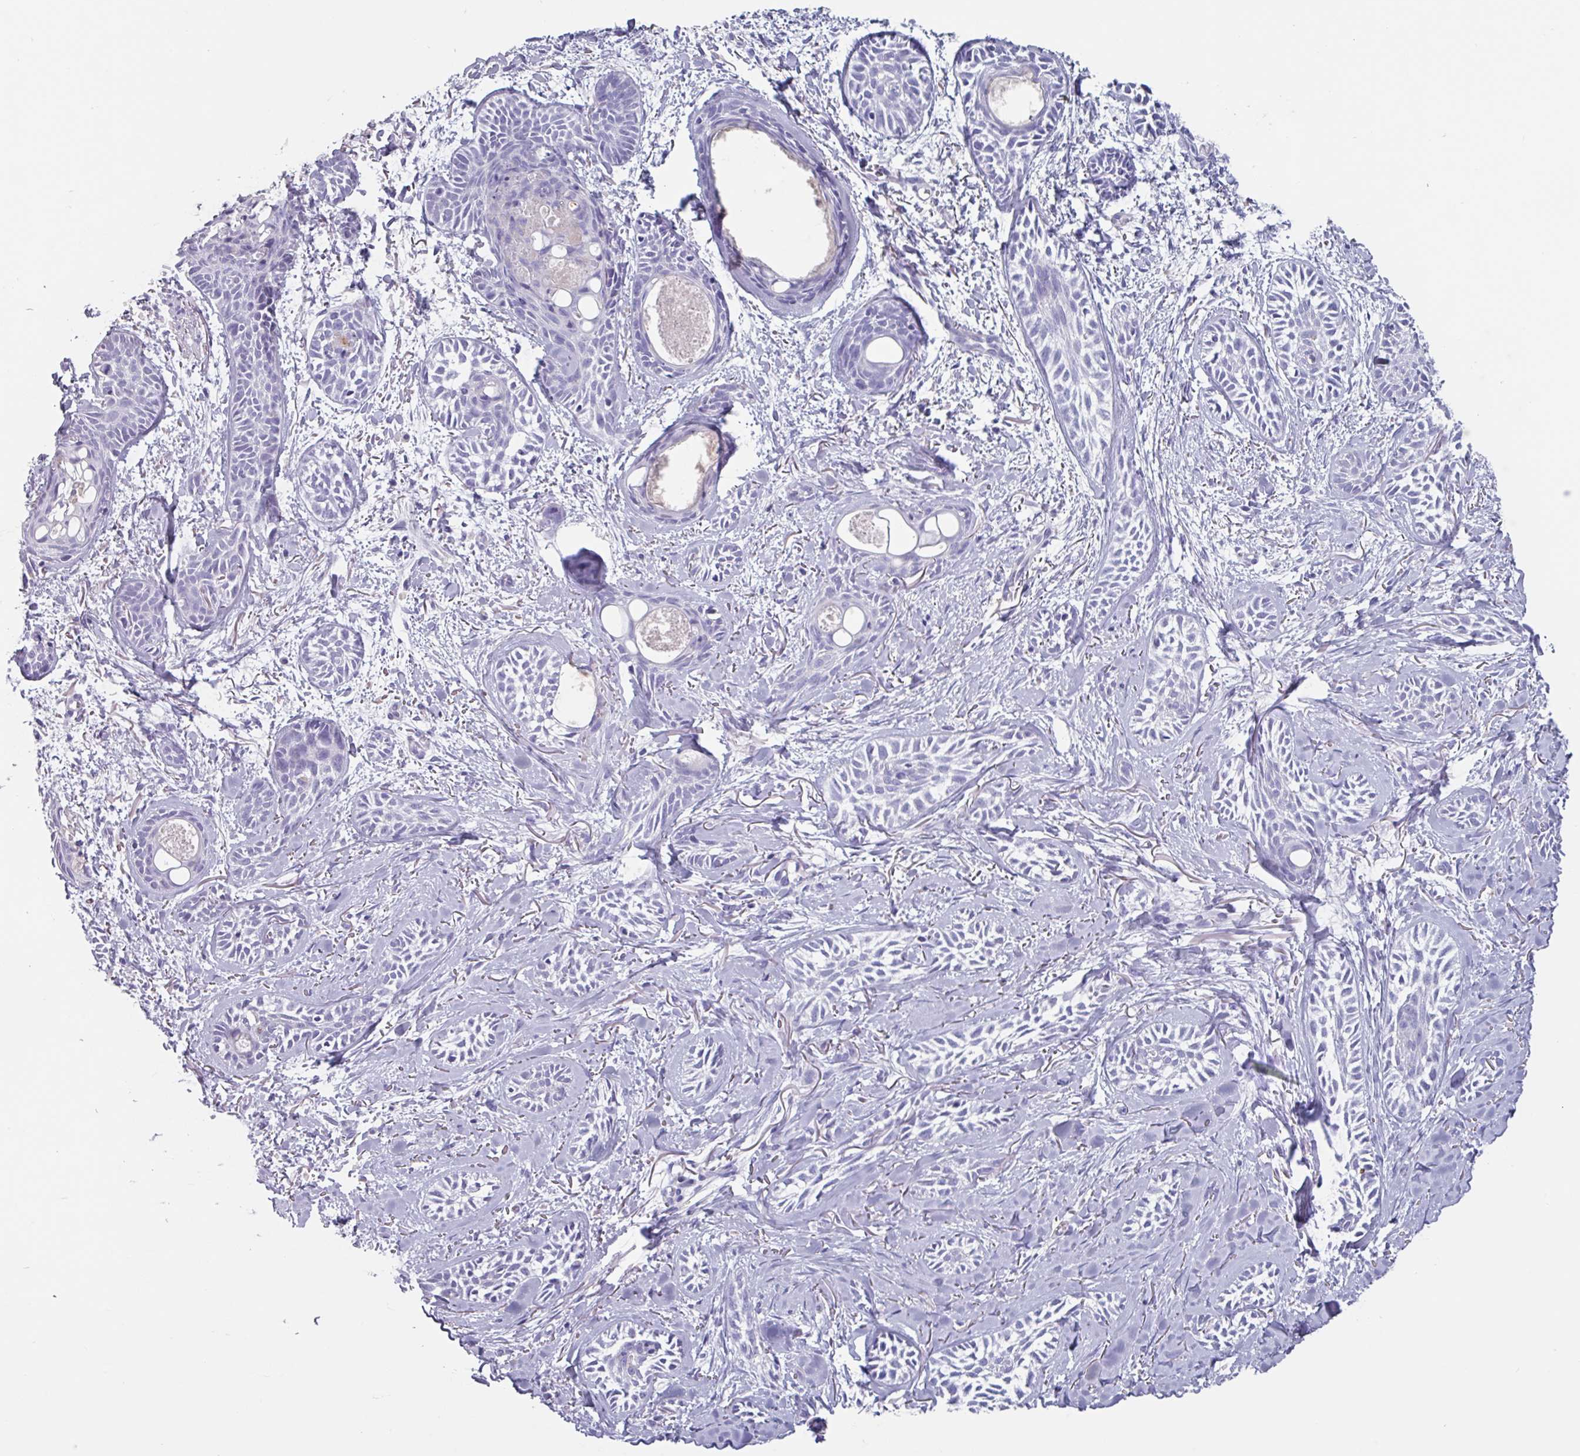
{"staining": {"intensity": "negative", "quantity": "none", "location": "none"}, "tissue": "skin cancer", "cell_type": "Tumor cells", "image_type": "cancer", "snomed": [{"axis": "morphology", "description": "Basal cell carcinoma"}, {"axis": "topography", "description": "Skin"}], "caption": "IHC of human skin cancer demonstrates no positivity in tumor cells. (DAB (3,3'-diaminobenzidine) immunohistochemistry, high magnification).", "gene": "OR2T10", "patient": {"sex": "female", "age": 59}}